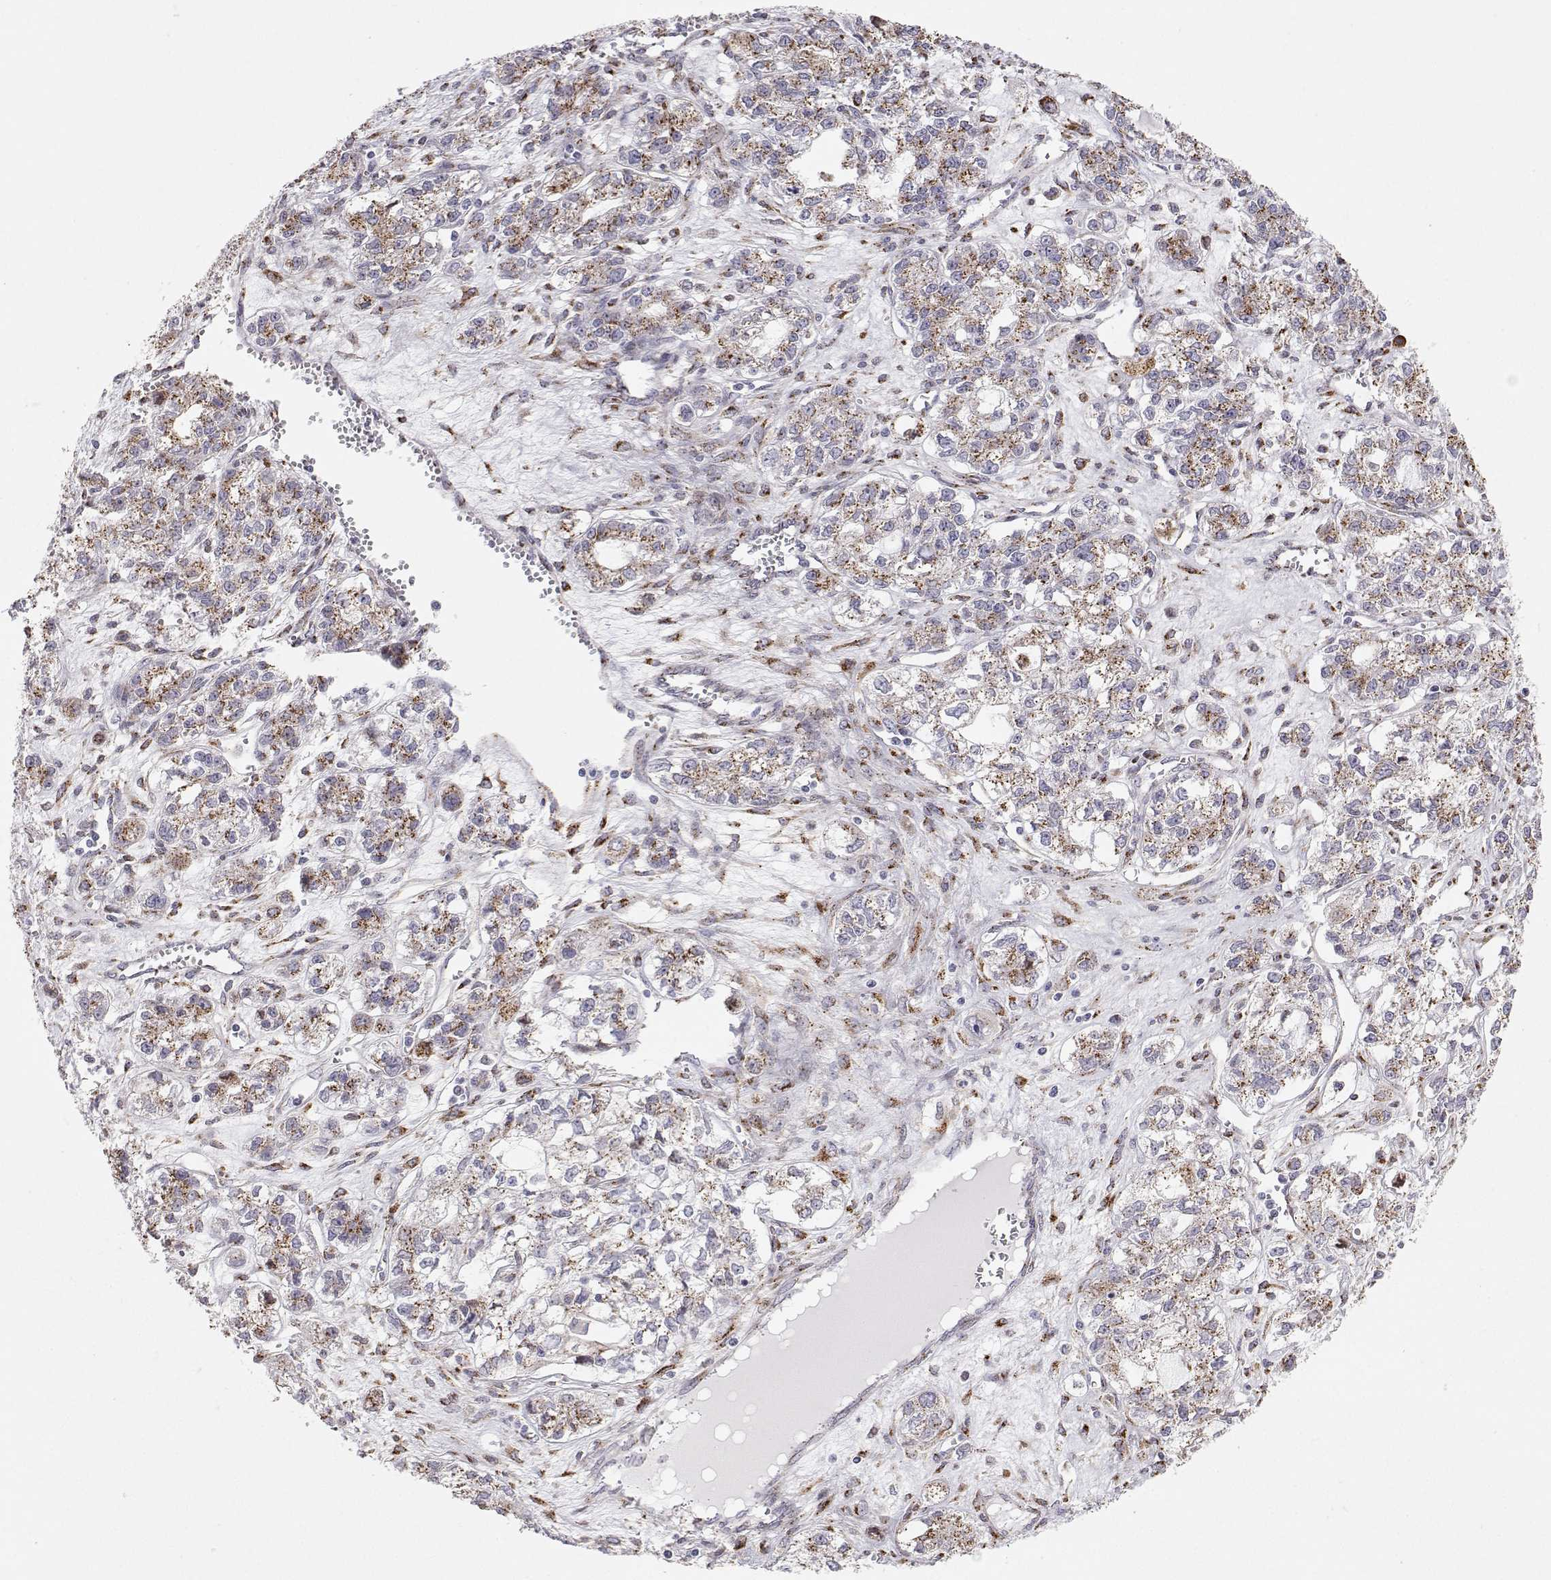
{"staining": {"intensity": "moderate", "quantity": ">75%", "location": "cytoplasmic/membranous"}, "tissue": "ovarian cancer", "cell_type": "Tumor cells", "image_type": "cancer", "snomed": [{"axis": "morphology", "description": "Carcinoma, endometroid"}, {"axis": "topography", "description": "Ovary"}], "caption": "A photomicrograph of human endometroid carcinoma (ovarian) stained for a protein displays moderate cytoplasmic/membranous brown staining in tumor cells.", "gene": "STARD13", "patient": {"sex": "female", "age": 64}}